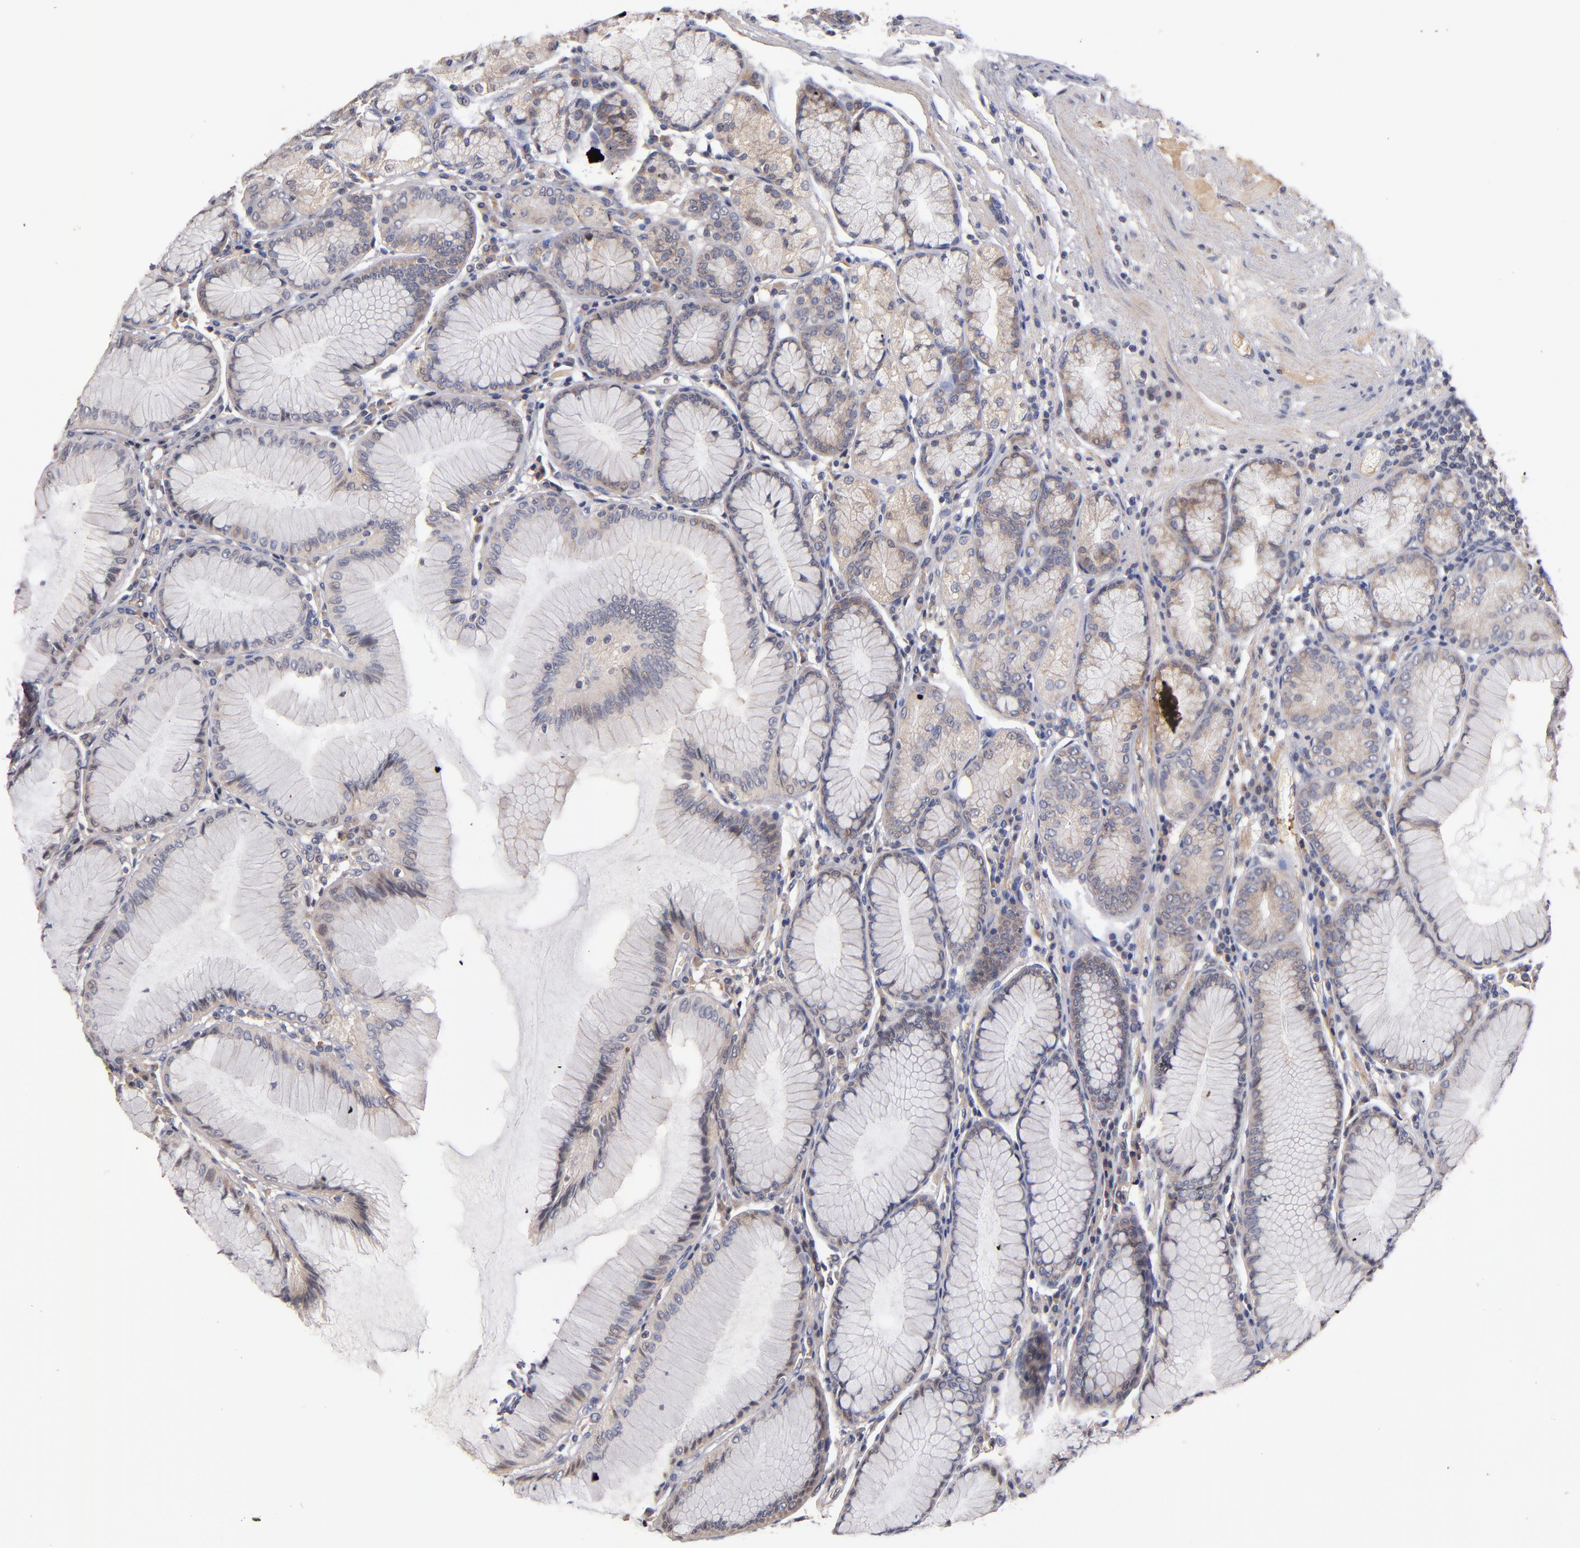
{"staining": {"intensity": "weak", "quantity": ">75%", "location": "cytoplasmic/membranous"}, "tissue": "stomach", "cell_type": "Glandular cells", "image_type": "normal", "snomed": [{"axis": "morphology", "description": "Normal tissue, NOS"}, {"axis": "topography", "description": "Stomach, lower"}], "caption": "A photomicrograph of human stomach stained for a protein reveals weak cytoplasmic/membranous brown staining in glandular cells.", "gene": "DACT1", "patient": {"sex": "female", "age": 93}}